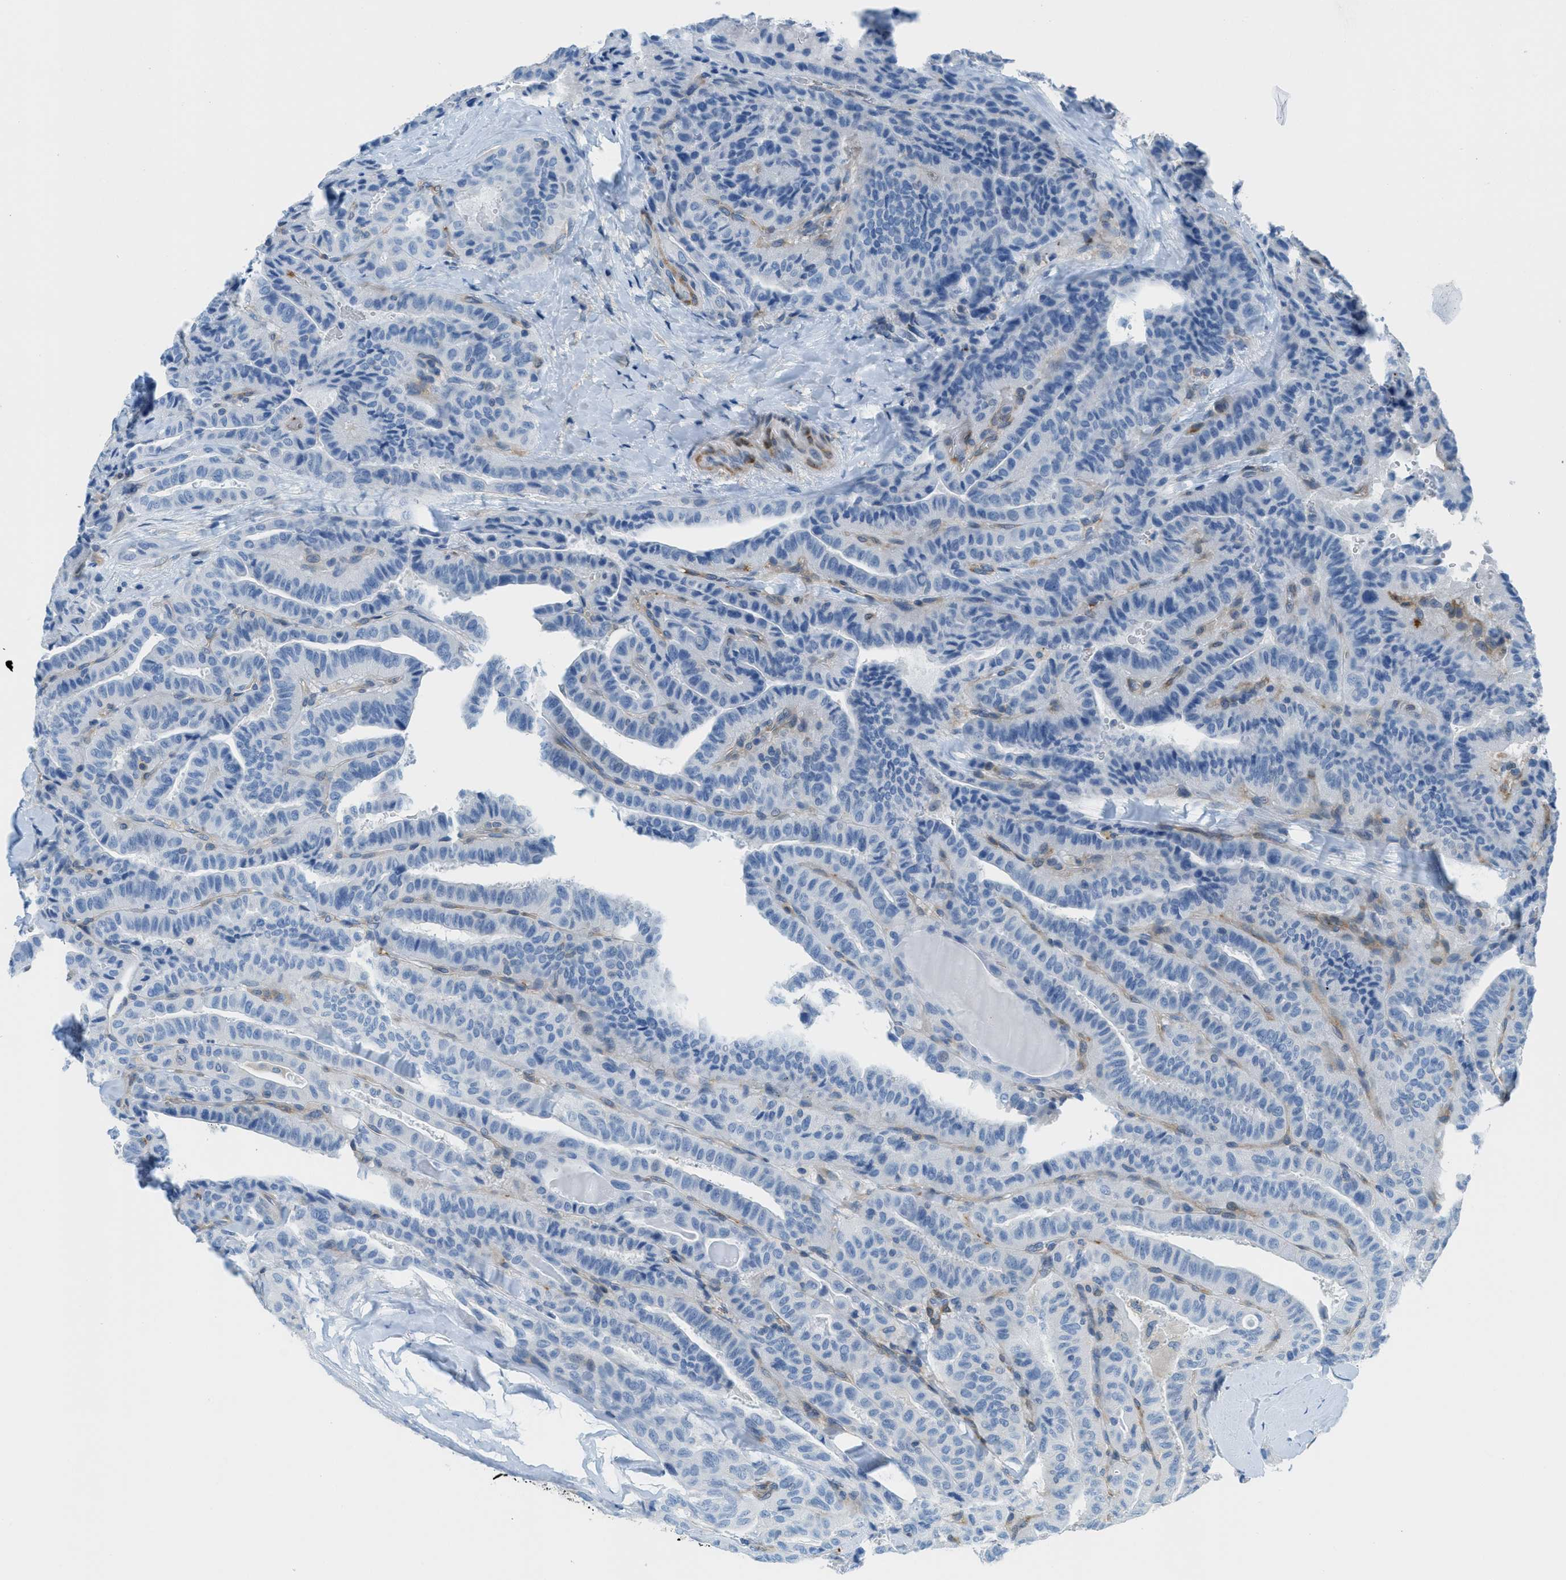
{"staining": {"intensity": "negative", "quantity": "none", "location": "none"}, "tissue": "thyroid cancer", "cell_type": "Tumor cells", "image_type": "cancer", "snomed": [{"axis": "morphology", "description": "Papillary adenocarcinoma, NOS"}, {"axis": "topography", "description": "Thyroid gland"}], "caption": "A micrograph of thyroid cancer stained for a protein demonstrates no brown staining in tumor cells. (Stains: DAB immunohistochemistry with hematoxylin counter stain, Microscopy: brightfield microscopy at high magnification).", "gene": "MAPRE2", "patient": {"sex": "male", "age": 77}}